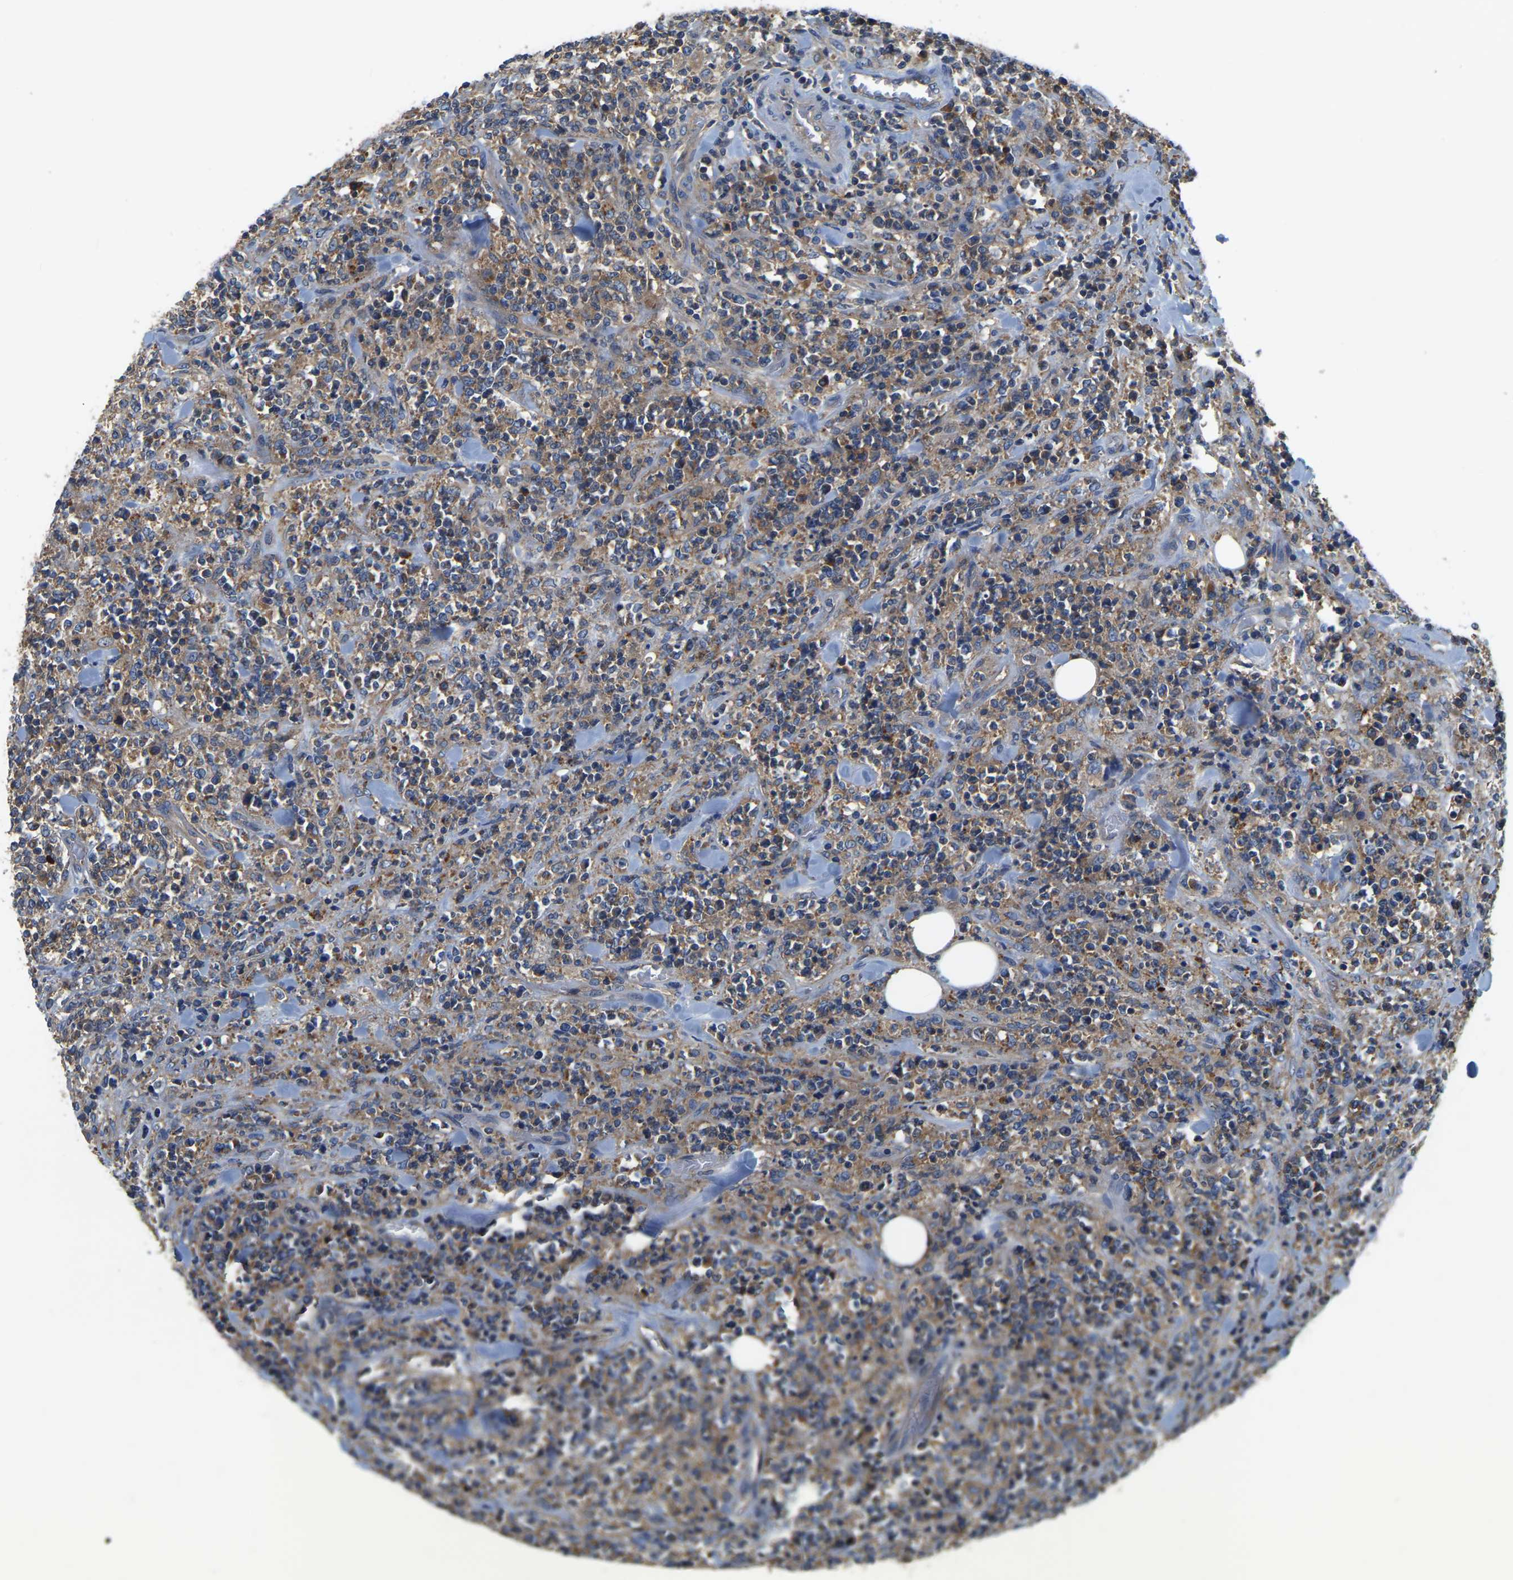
{"staining": {"intensity": "moderate", "quantity": ">75%", "location": "cytoplasmic/membranous"}, "tissue": "lymphoma", "cell_type": "Tumor cells", "image_type": "cancer", "snomed": [{"axis": "morphology", "description": "Malignant lymphoma, non-Hodgkin's type, High grade"}, {"axis": "topography", "description": "Soft tissue"}], "caption": "Tumor cells show medium levels of moderate cytoplasmic/membranous positivity in approximately >75% of cells in human high-grade malignant lymphoma, non-Hodgkin's type.", "gene": "GARS1", "patient": {"sex": "male", "age": 18}}